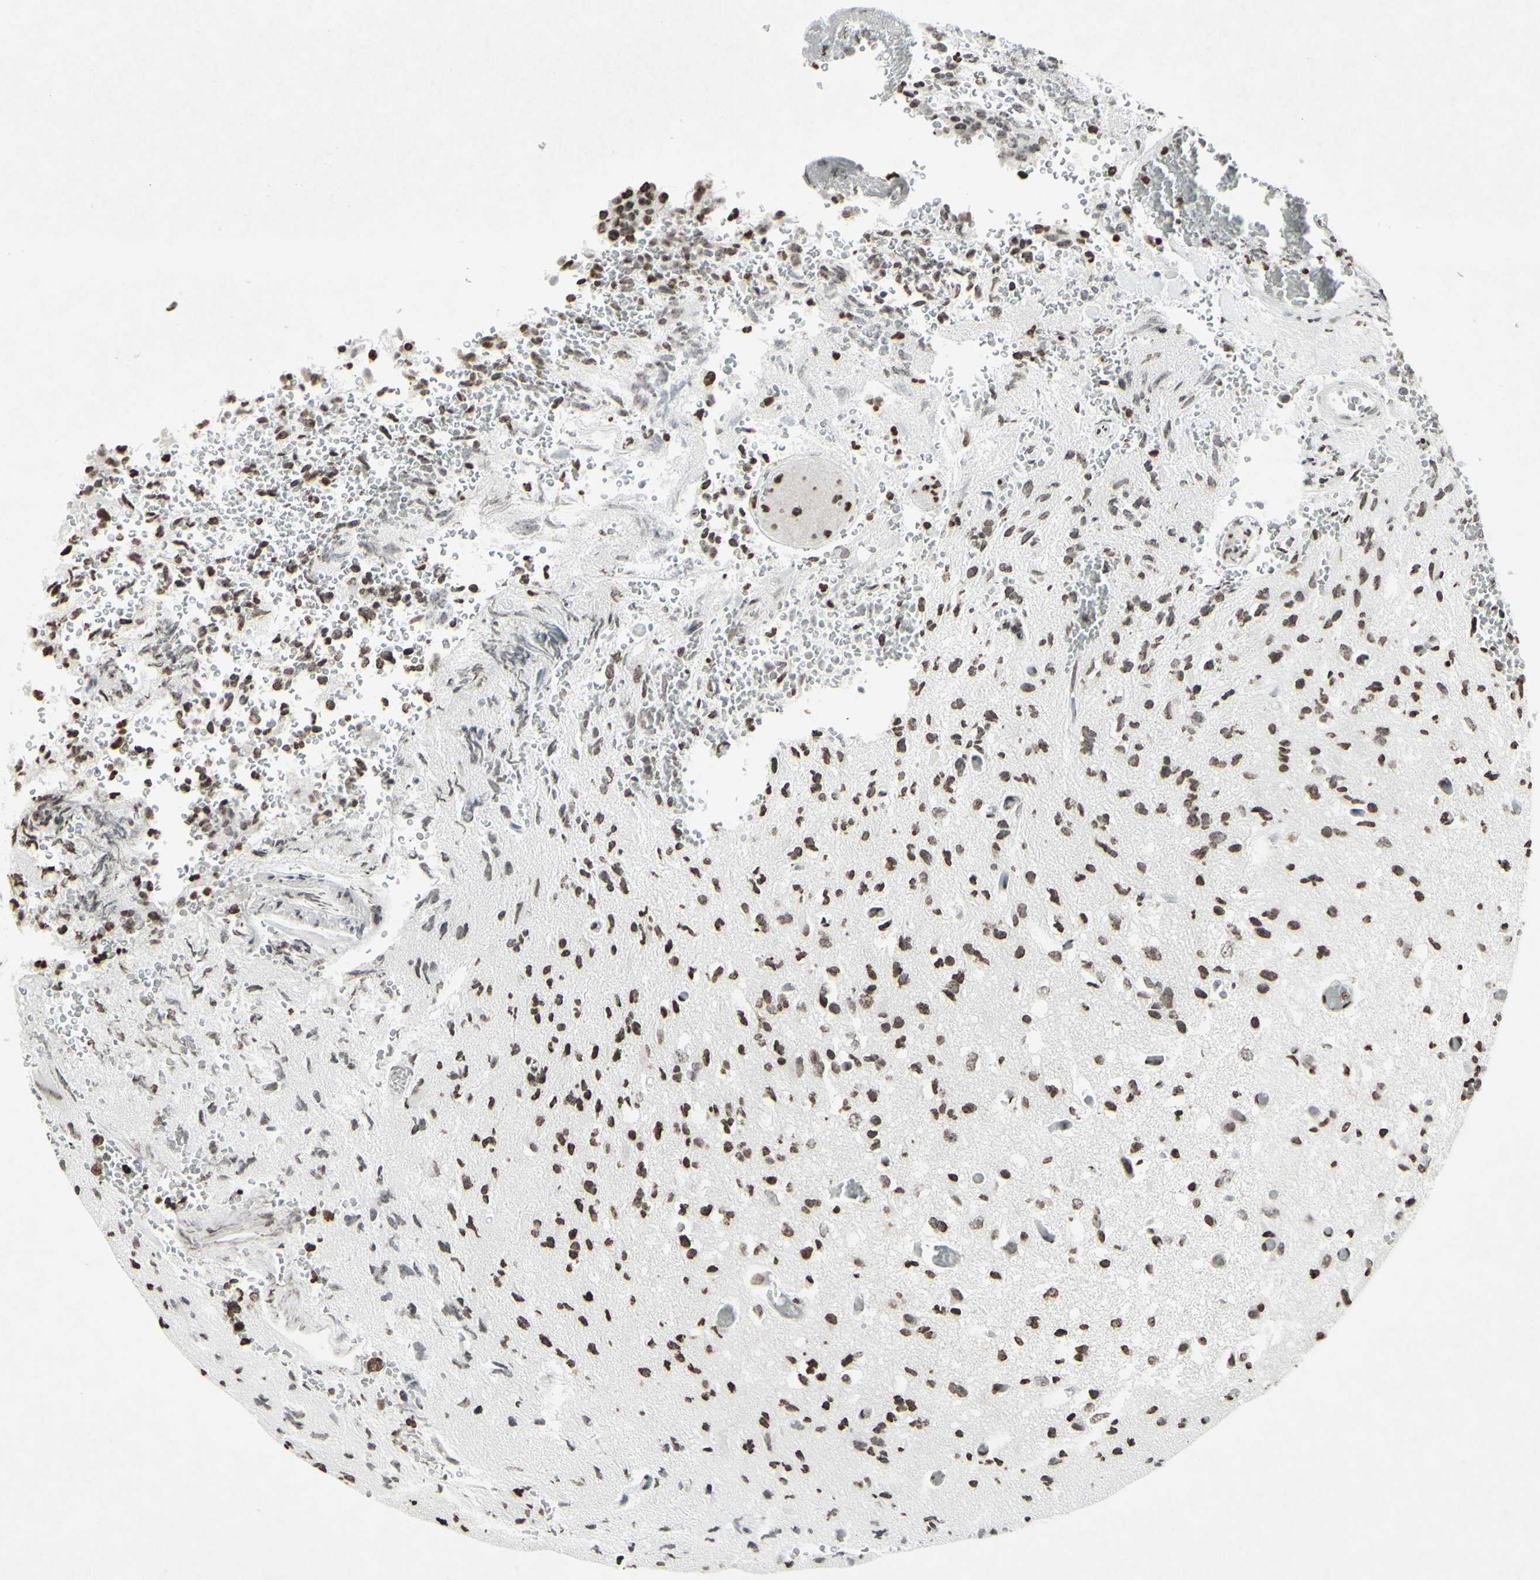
{"staining": {"intensity": "weak", "quantity": "25%-75%", "location": "nuclear"}, "tissue": "glioma", "cell_type": "Tumor cells", "image_type": "cancer", "snomed": [{"axis": "morphology", "description": "Glioma, malignant, High grade"}, {"axis": "topography", "description": "pancreas cauda"}], "caption": "Glioma stained for a protein shows weak nuclear positivity in tumor cells. (DAB (3,3'-diaminobenzidine) IHC with brightfield microscopy, high magnification).", "gene": "CD79B", "patient": {"sex": "male", "age": 60}}